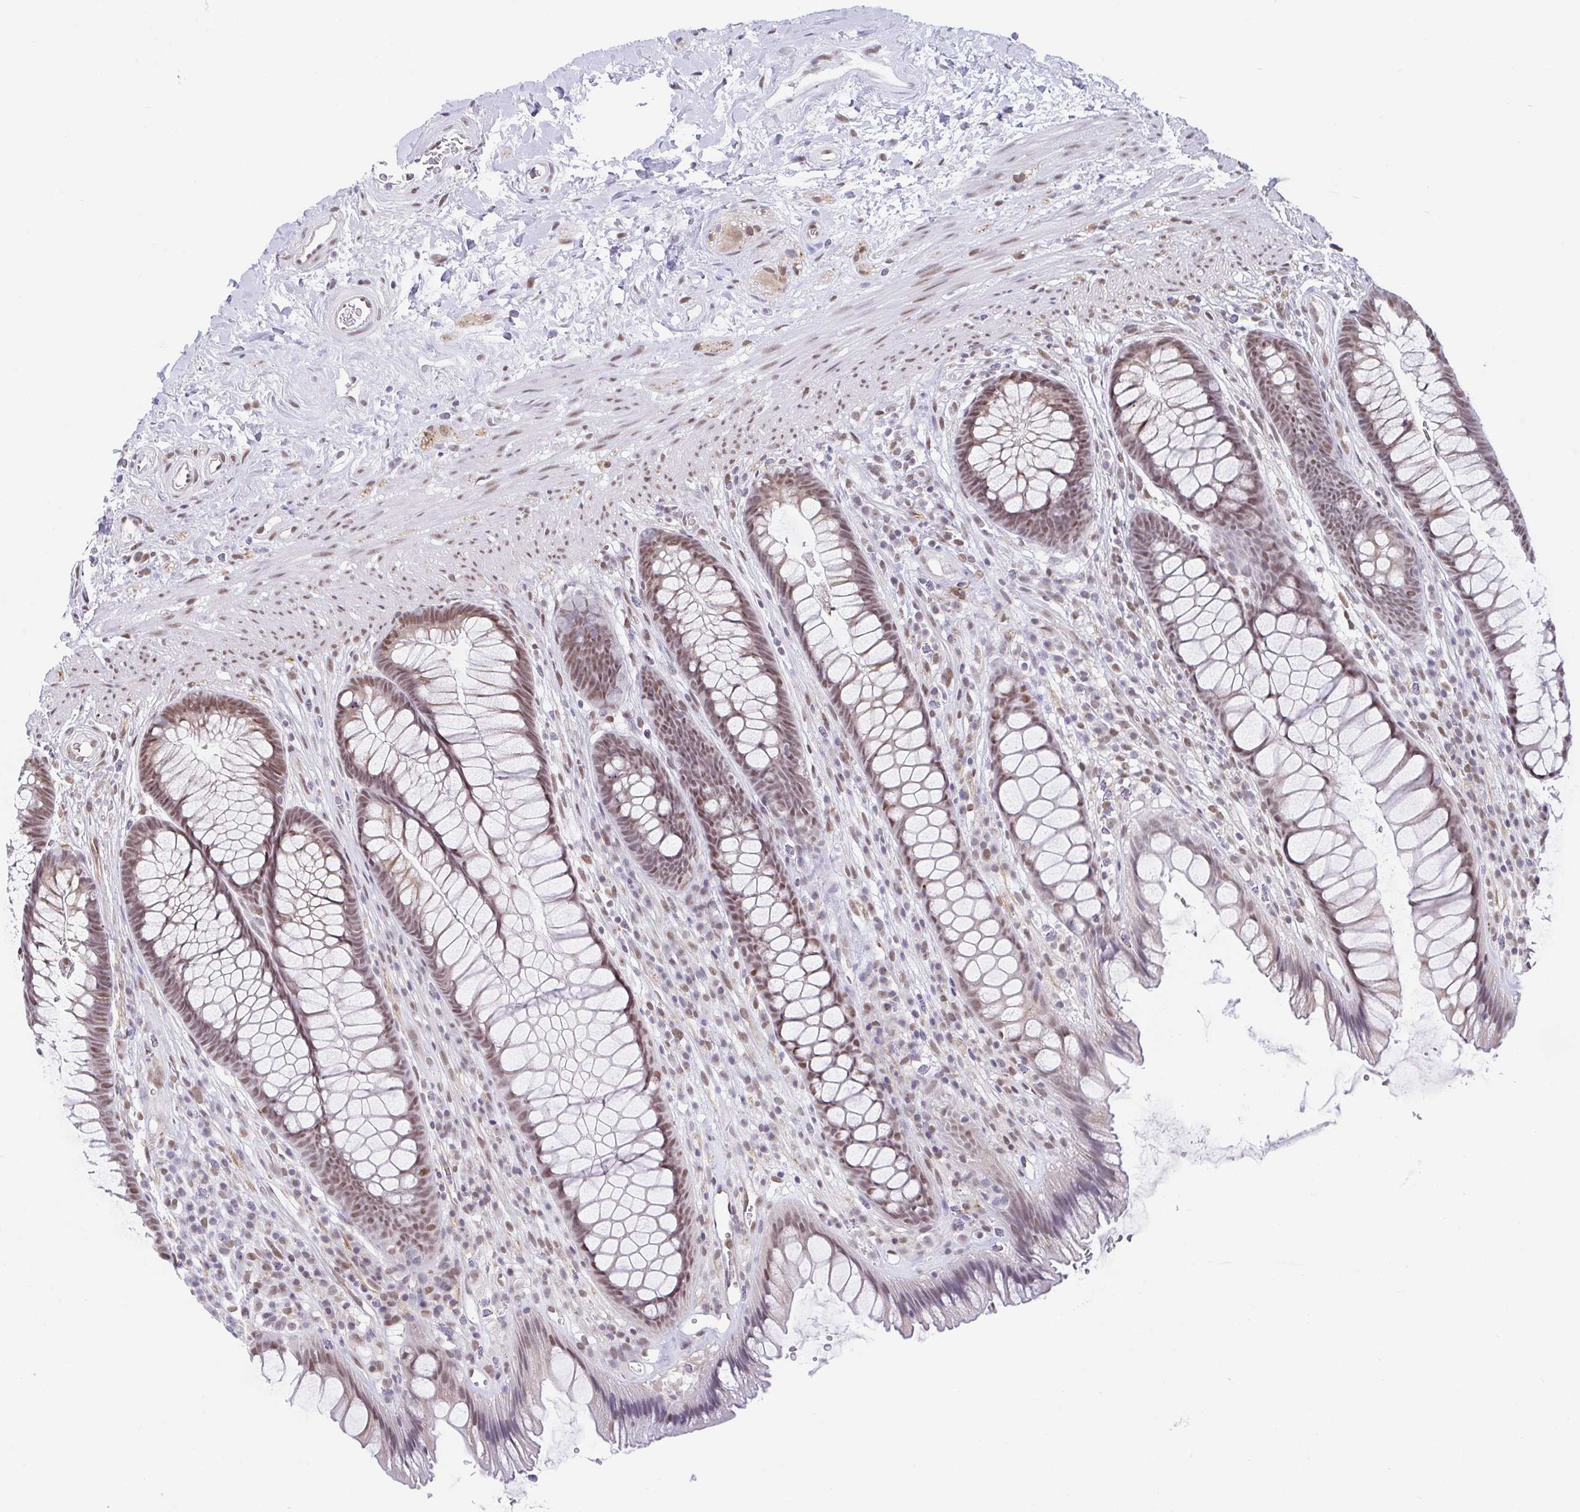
{"staining": {"intensity": "moderate", "quantity": ">75%", "location": "nuclear"}, "tissue": "rectum", "cell_type": "Glandular cells", "image_type": "normal", "snomed": [{"axis": "morphology", "description": "Normal tissue, NOS"}, {"axis": "topography", "description": "Rectum"}], "caption": "Immunohistochemistry (IHC) of normal rectum reveals medium levels of moderate nuclear positivity in approximately >75% of glandular cells. Nuclei are stained in blue.", "gene": "SLC7A10", "patient": {"sex": "male", "age": 53}}